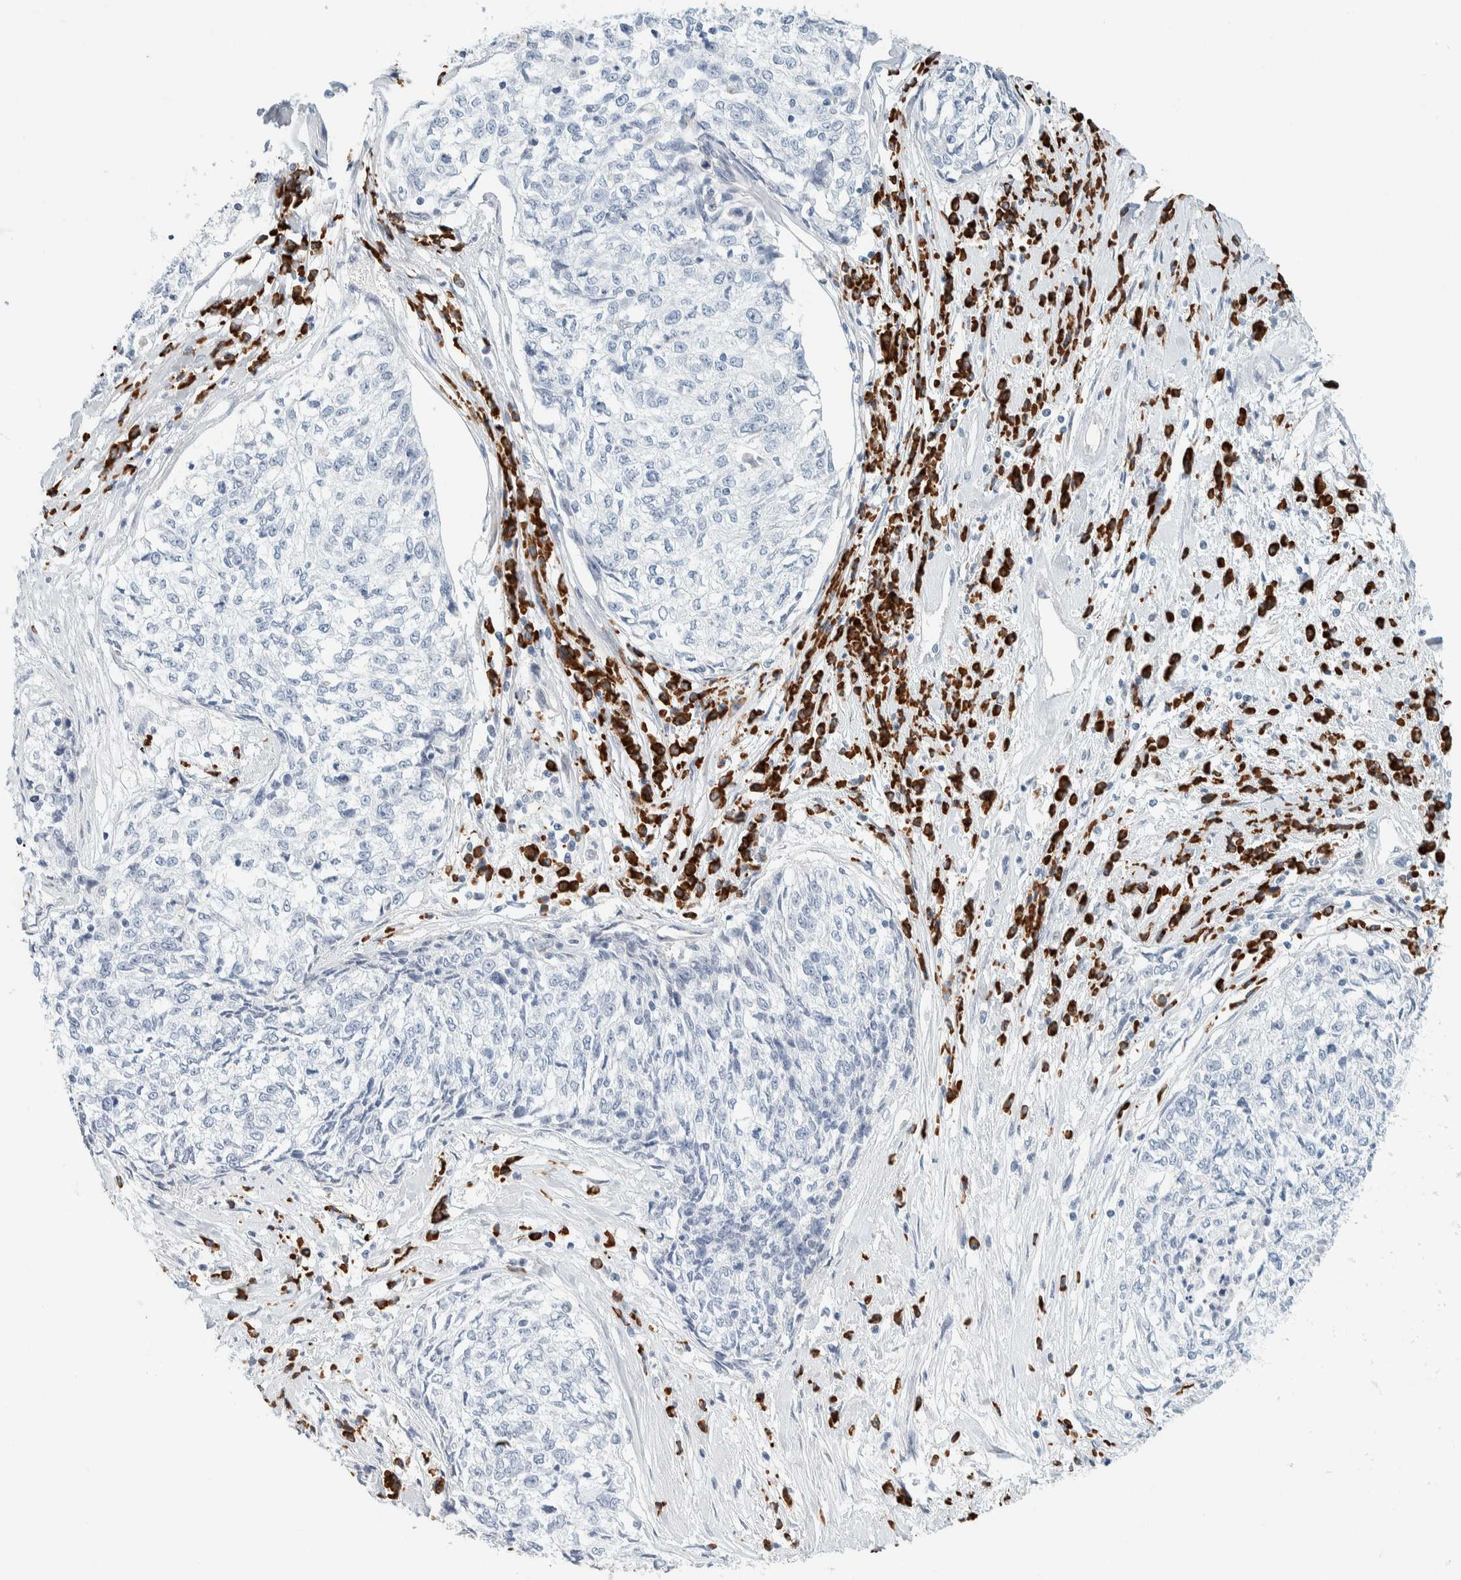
{"staining": {"intensity": "negative", "quantity": "none", "location": "none"}, "tissue": "cervical cancer", "cell_type": "Tumor cells", "image_type": "cancer", "snomed": [{"axis": "morphology", "description": "Squamous cell carcinoma, NOS"}, {"axis": "topography", "description": "Cervix"}], "caption": "Histopathology image shows no protein expression in tumor cells of cervical cancer tissue.", "gene": "ARHGAP27", "patient": {"sex": "female", "age": 57}}